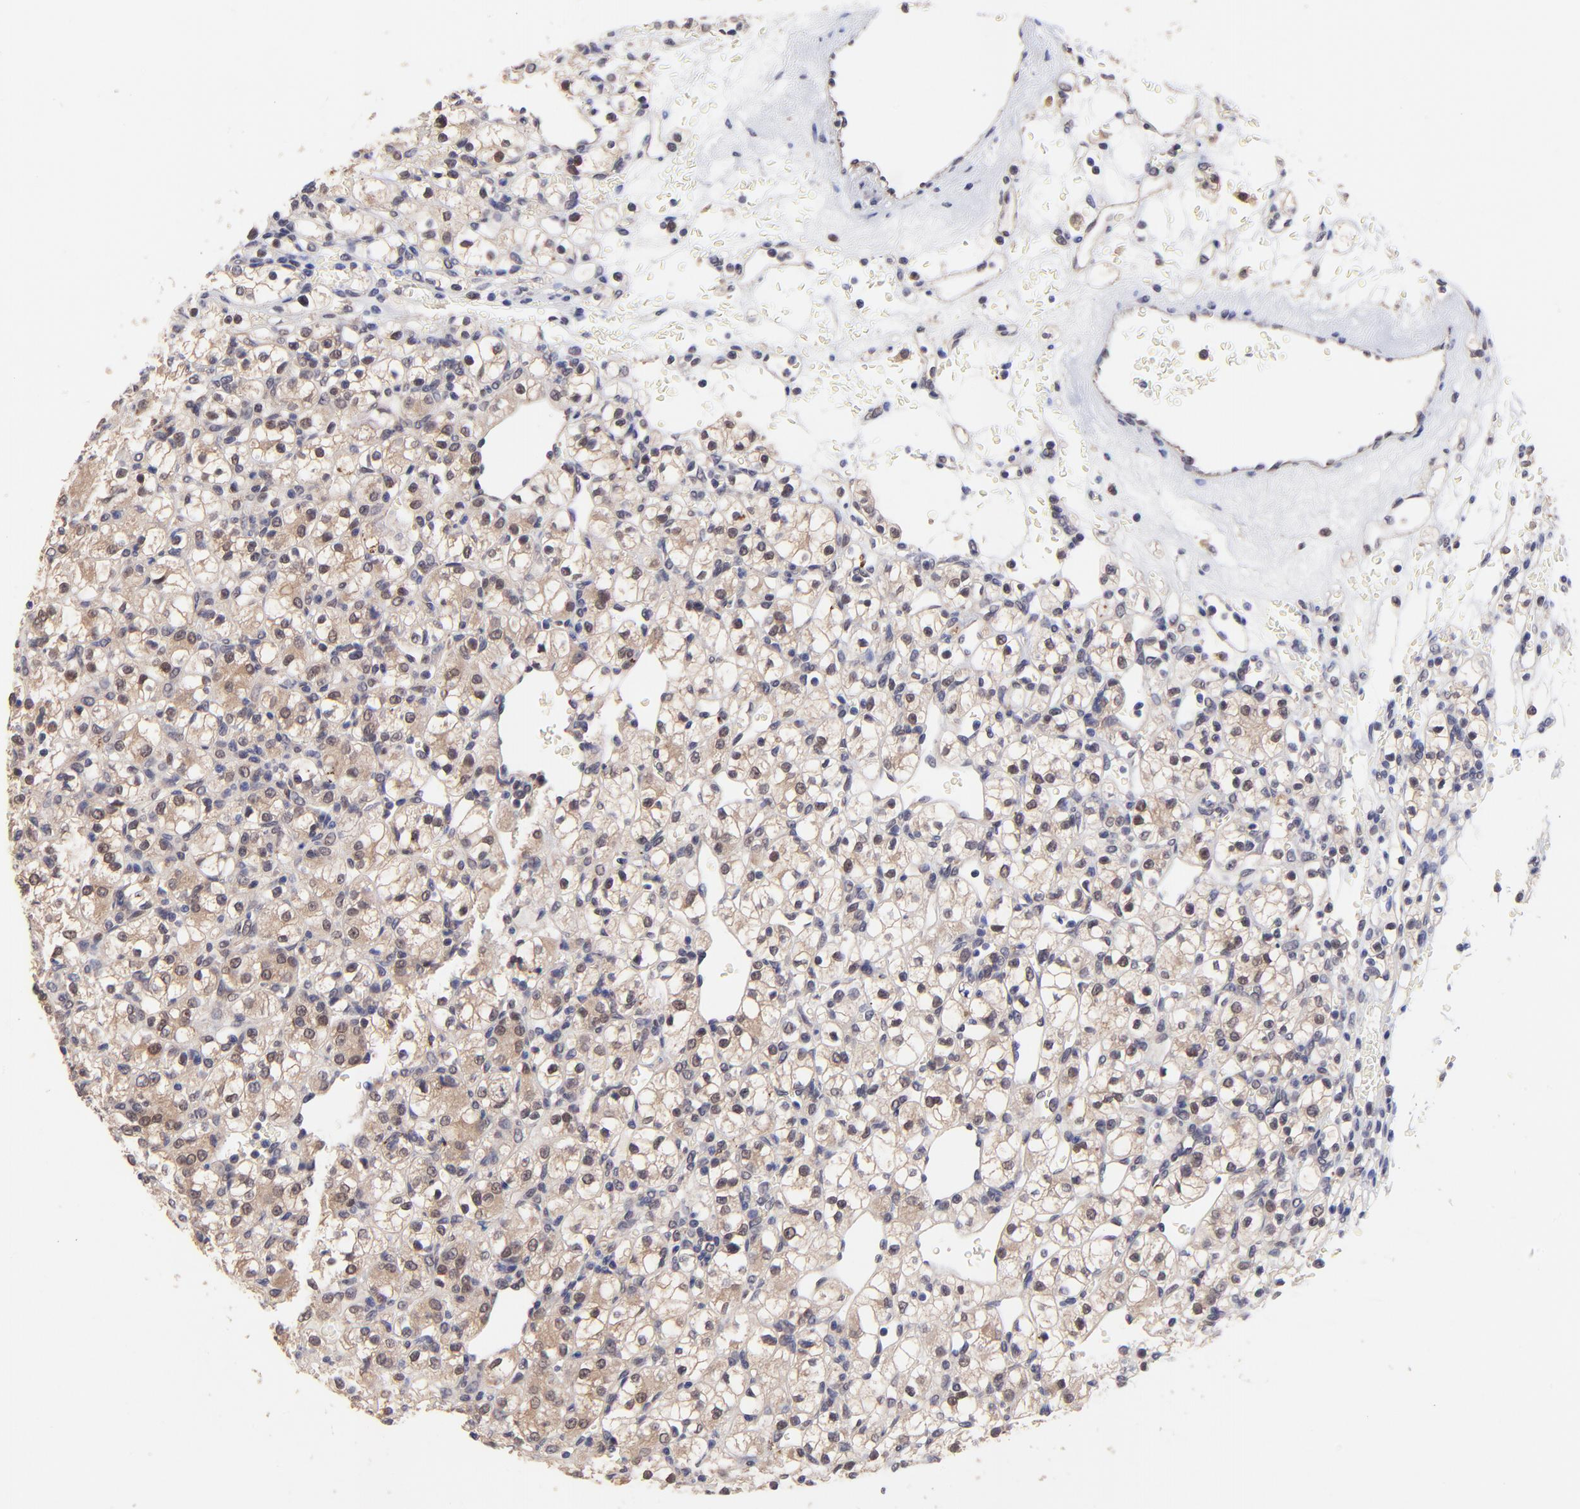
{"staining": {"intensity": "weak", "quantity": ">75%", "location": "cytoplasmic/membranous"}, "tissue": "renal cancer", "cell_type": "Tumor cells", "image_type": "cancer", "snomed": [{"axis": "morphology", "description": "Adenocarcinoma, NOS"}, {"axis": "topography", "description": "Kidney"}], "caption": "Human renal cancer (adenocarcinoma) stained with a protein marker demonstrates weak staining in tumor cells.", "gene": "ZNF747", "patient": {"sex": "female", "age": 62}}